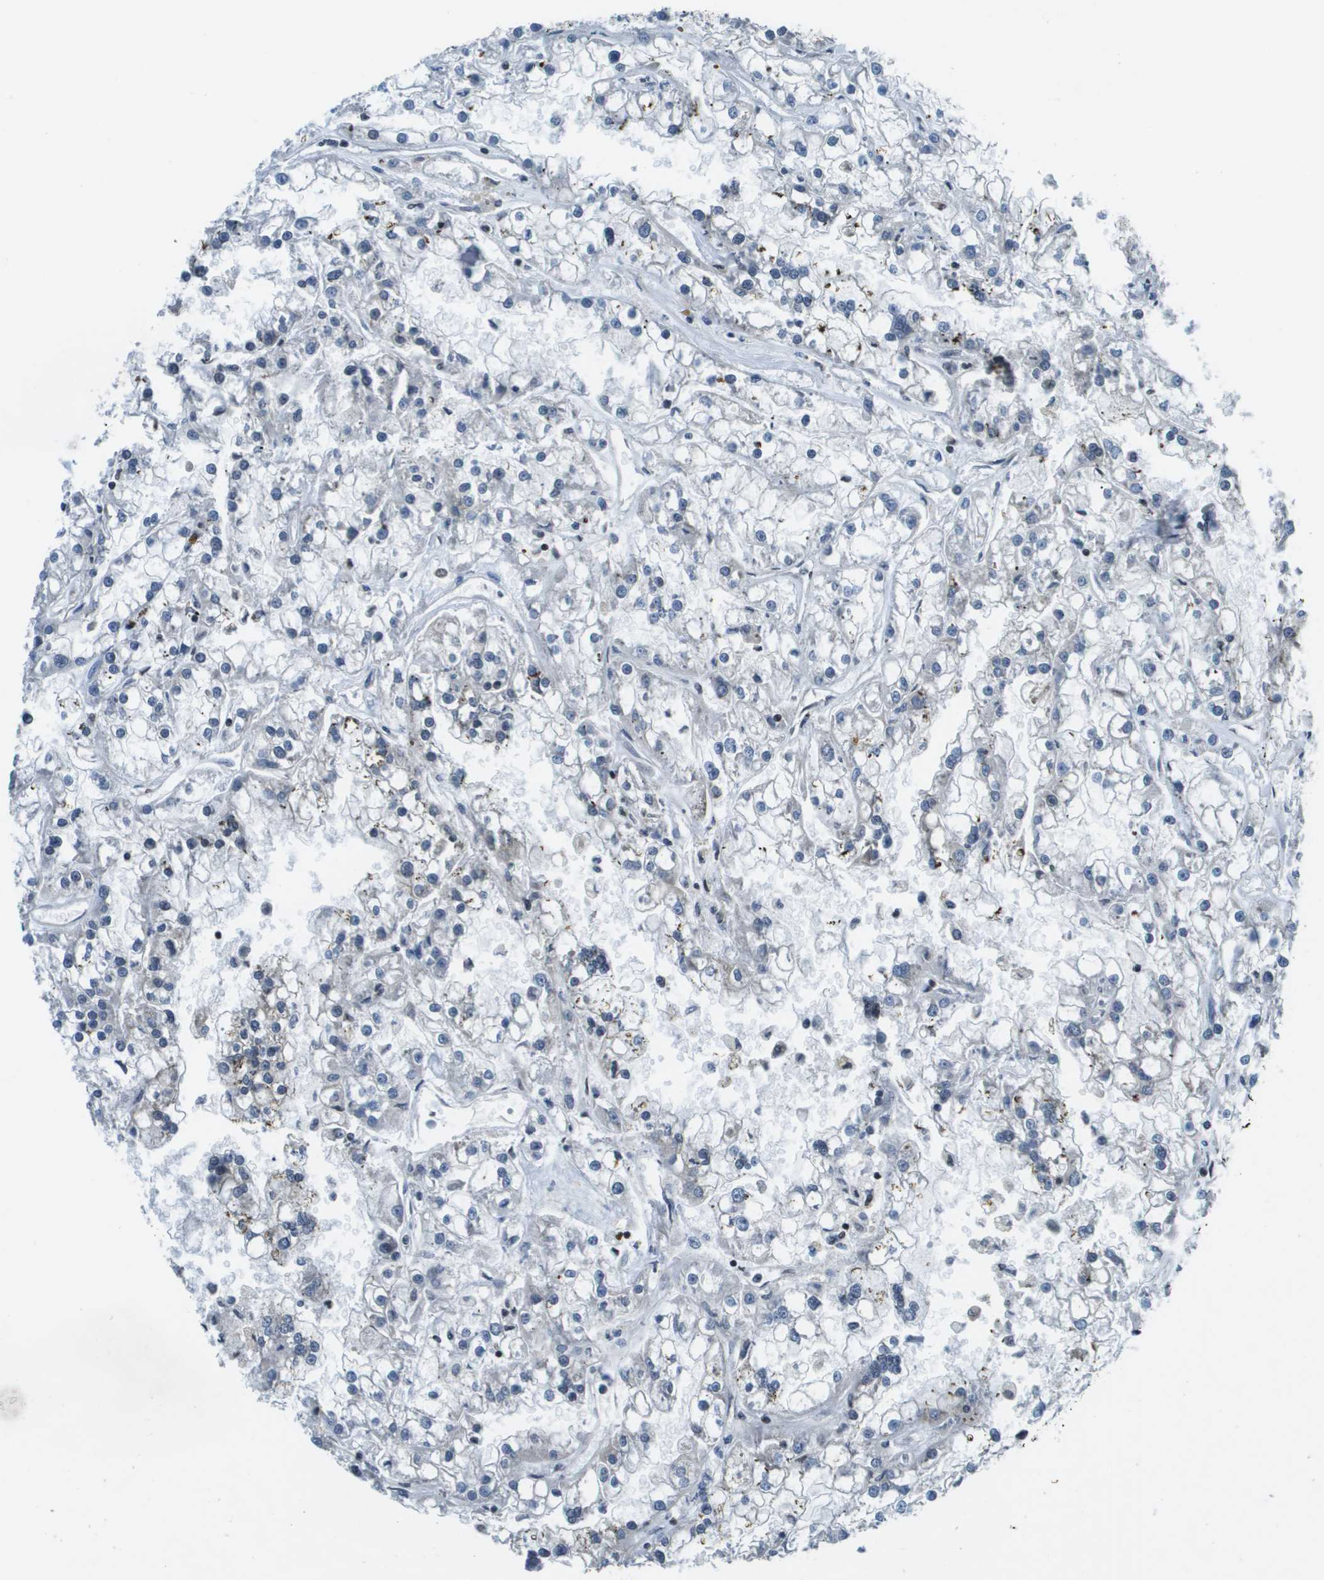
{"staining": {"intensity": "negative", "quantity": "none", "location": "none"}, "tissue": "renal cancer", "cell_type": "Tumor cells", "image_type": "cancer", "snomed": [{"axis": "morphology", "description": "Adenocarcinoma, NOS"}, {"axis": "topography", "description": "Kidney"}], "caption": "DAB immunohistochemical staining of human renal cancer shows no significant expression in tumor cells. The staining was performed using DAB to visualize the protein expression in brown, while the nuclei were stained in blue with hematoxylin (Magnification: 20x).", "gene": "ESYT1", "patient": {"sex": "female", "age": 52}}